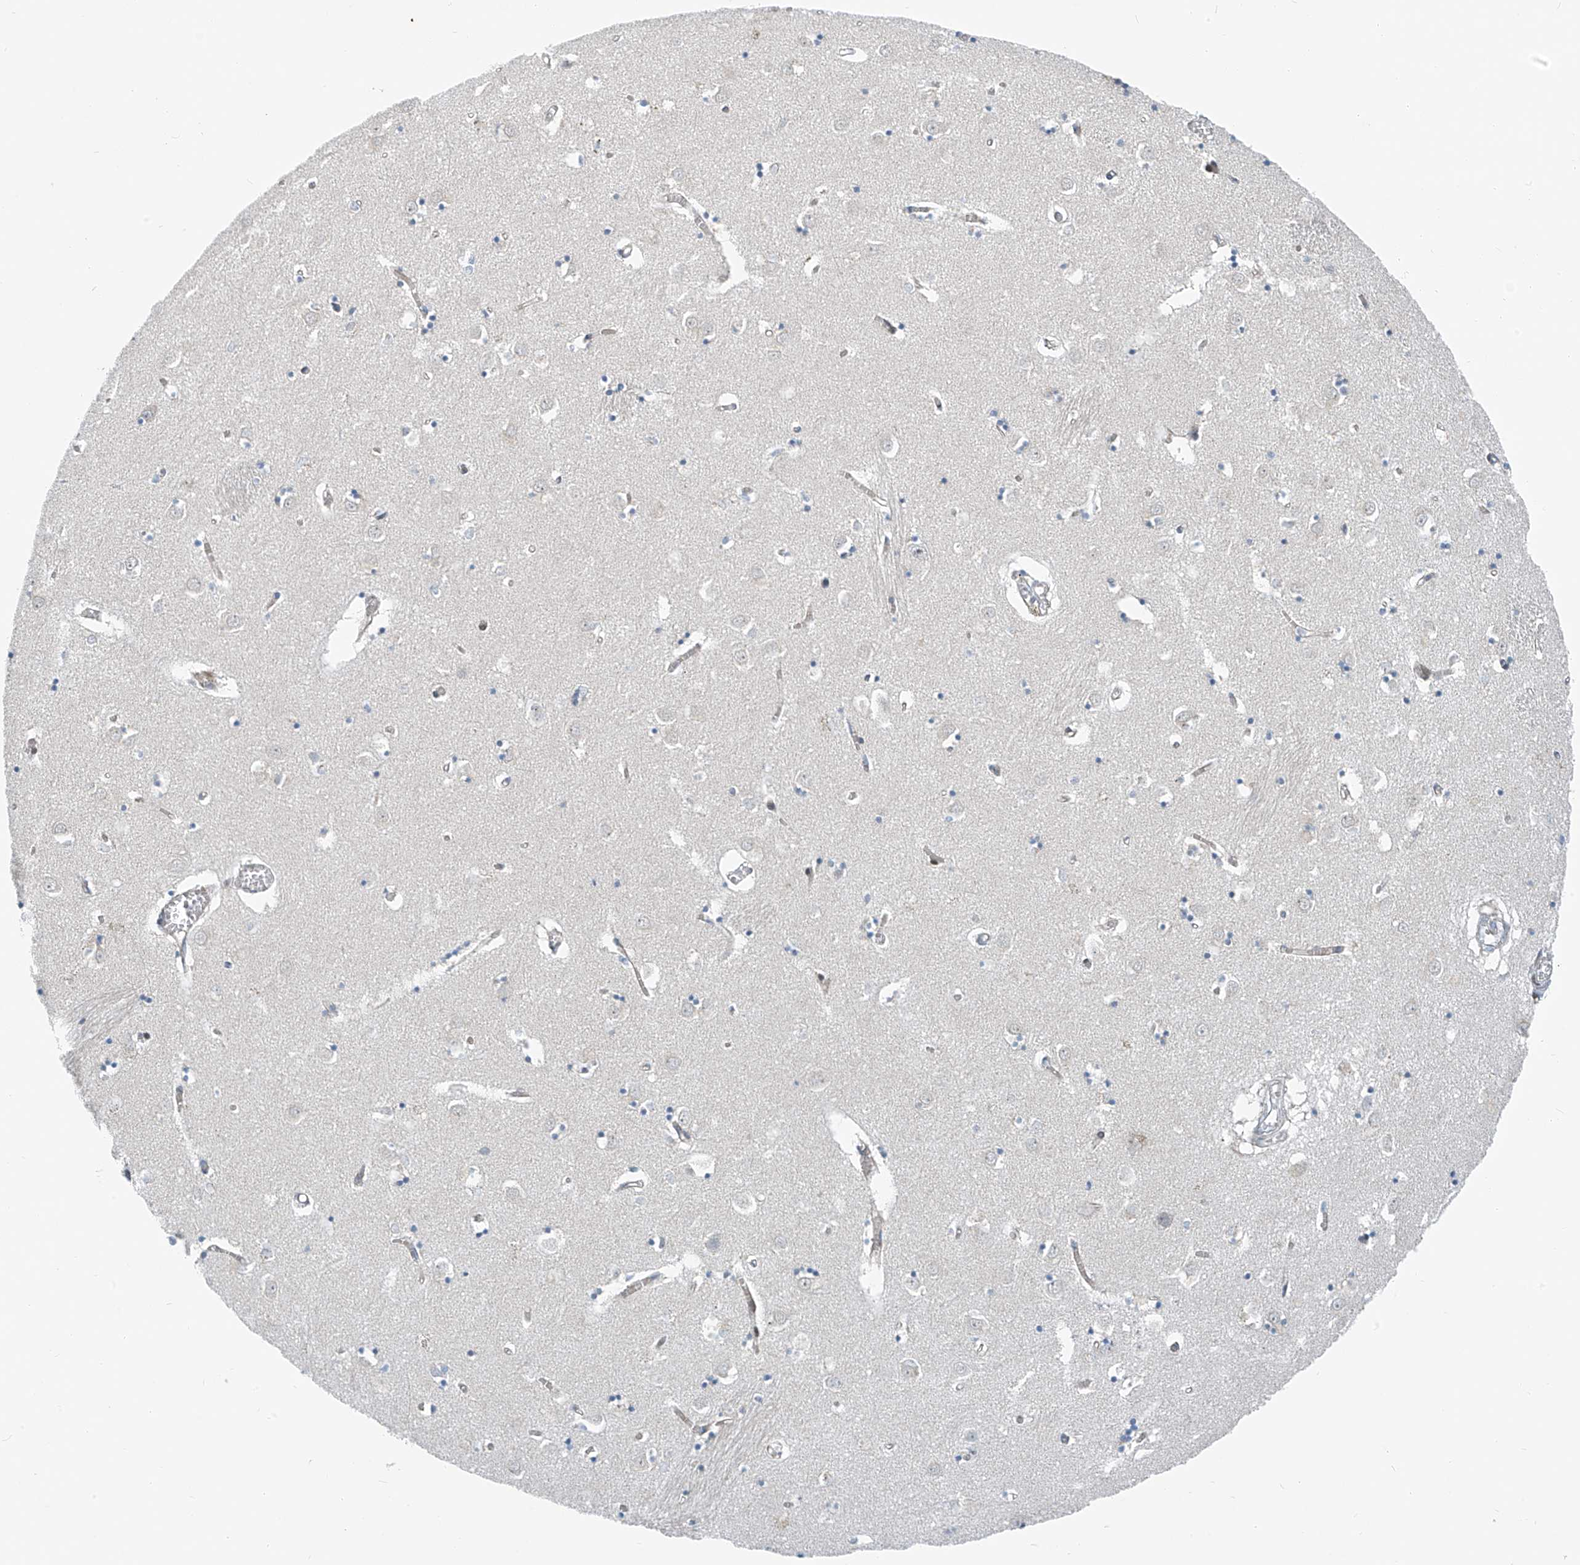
{"staining": {"intensity": "negative", "quantity": "none", "location": "none"}, "tissue": "caudate", "cell_type": "Glial cells", "image_type": "normal", "snomed": [{"axis": "morphology", "description": "Normal tissue, NOS"}, {"axis": "topography", "description": "Lateral ventricle wall"}], "caption": "DAB immunohistochemical staining of unremarkable caudate demonstrates no significant expression in glial cells.", "gene": "HIC2", "patient": {"sex": "male", "age": 70}}